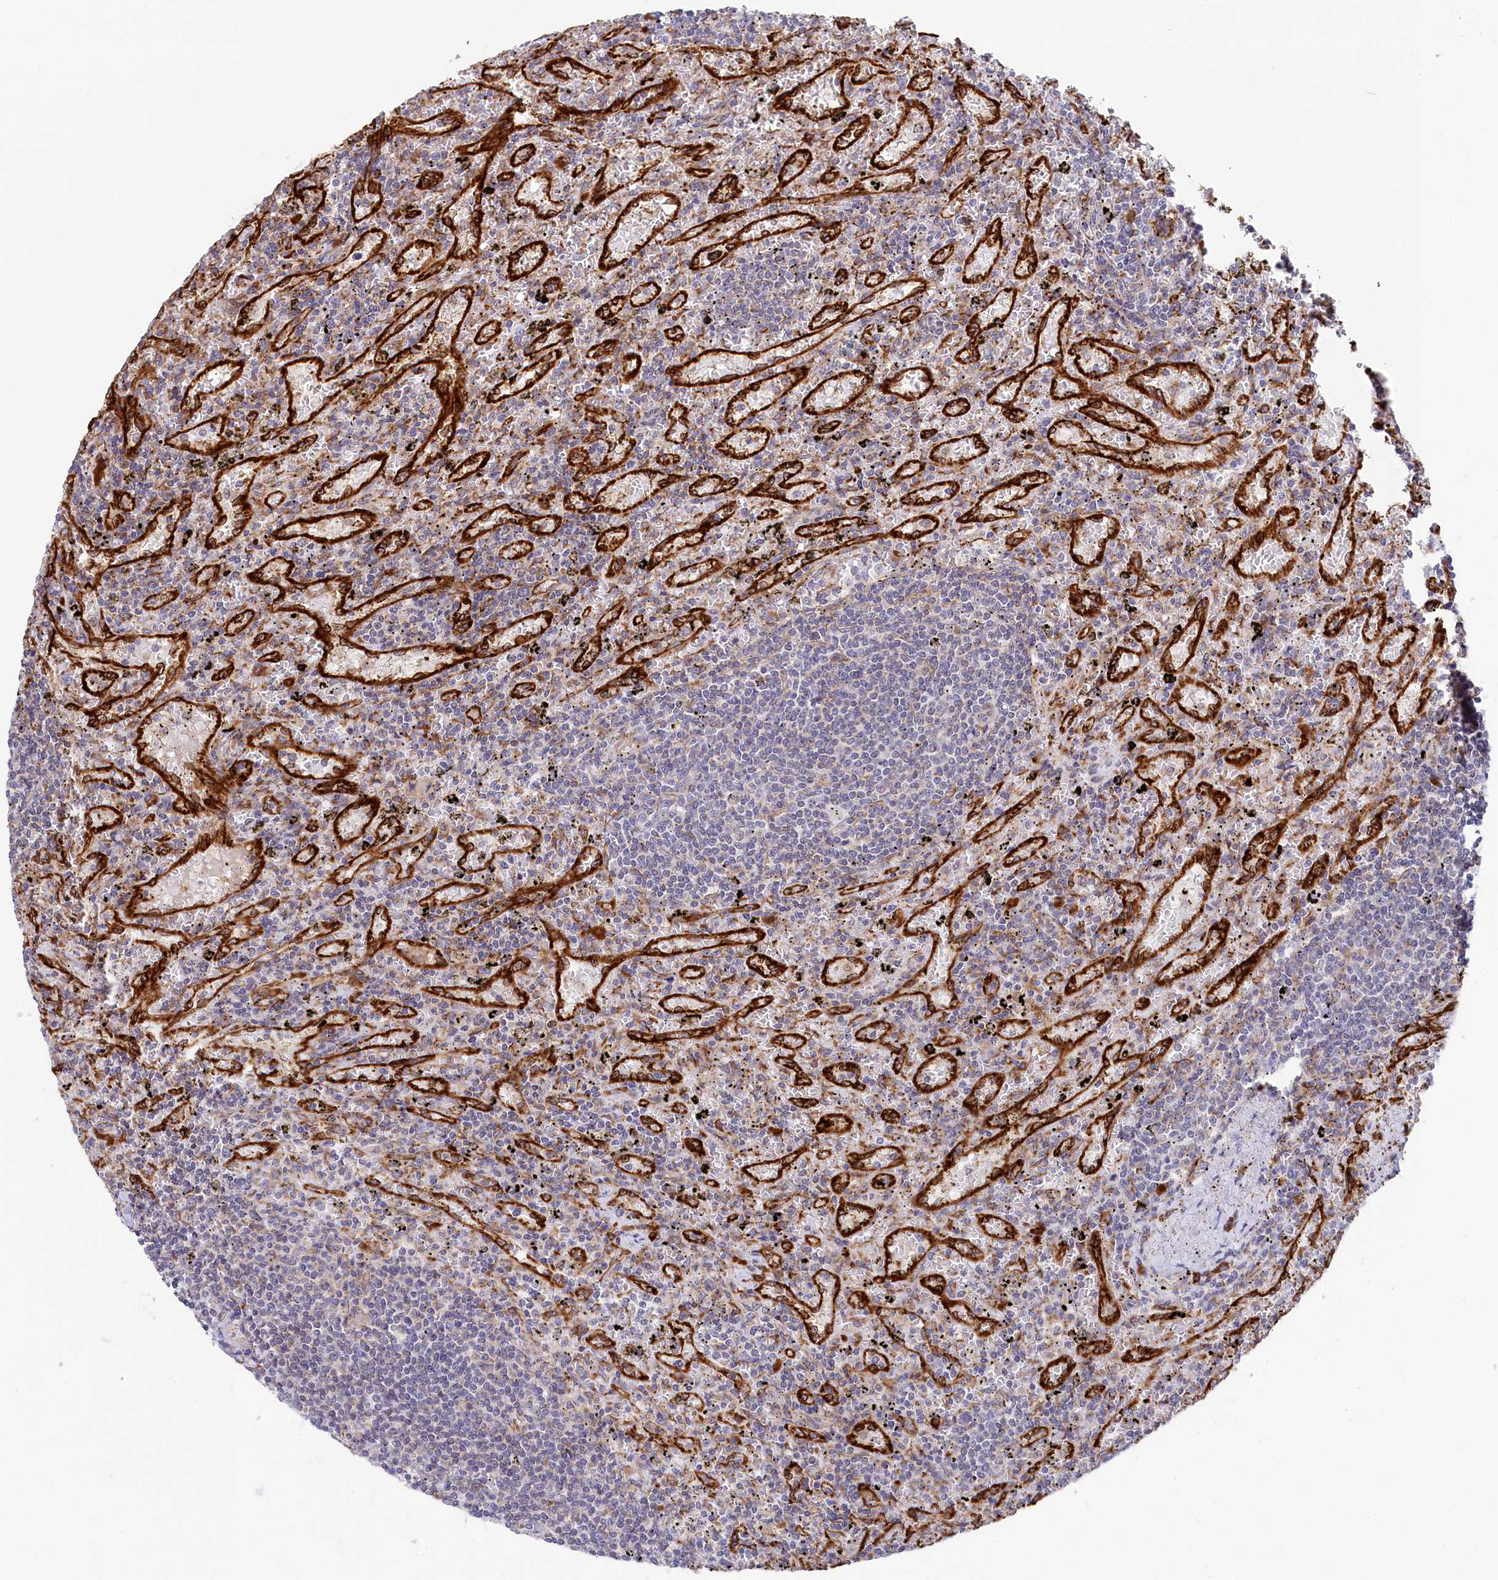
{"staining": {"intensity": "negative", "quantity": "none", "location": "none"}, "tissue": "lymphoma", "cell_type": "Tumor cells", "image_type": "cancer", "snomed": [{"axis": "morphology", "description": "Malignant lymphoma, non-Hodgkin's type, Low grade"}, {"axis": "topography", "description": "Spleen"}], "caption": "The IHC photomicrograph has no significant positivity in tumor cells of malignant lymphoma, non-Hodgkin's type (low-grade) tissue. The staining is performed using DAB brown chromogen with nuclei counter-stained in using hematoxylin.", "gene": "CHID1", "patient": {"sex": "male", "age": 76}}